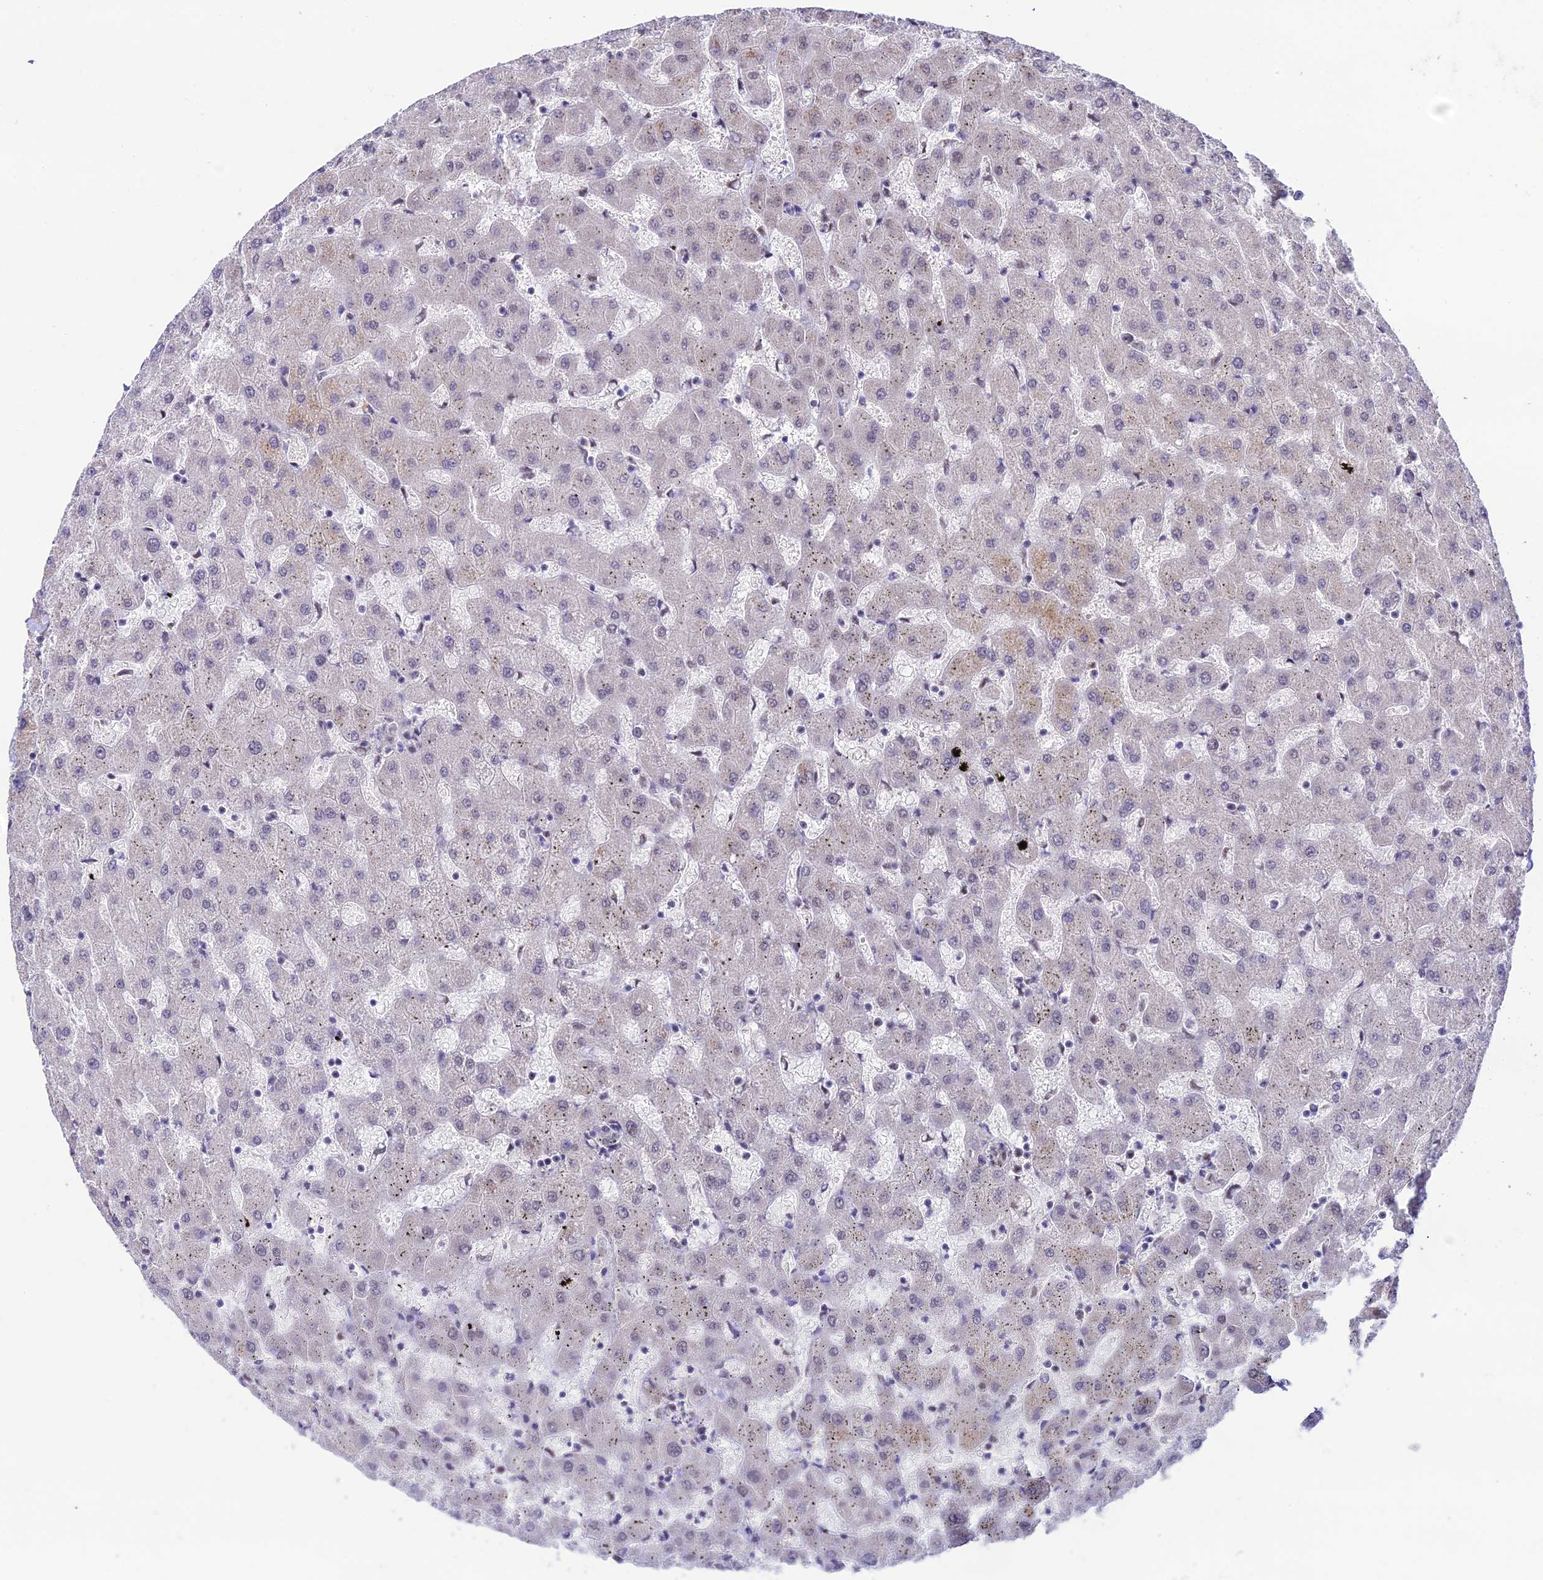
{"staining": {"intensity": "negative", "quantity": "none", "location": "none"}, "tissue": "liver", "cell_type": "Cholangiocytes", "image_type": "normal", "snomed": [{"axis": "morphology", "description": "Normal tissue, NOS"}, {"axis": "topography", "description": "Liver"}], "caption": "Cholangiocytes show no significant staining in normal liver.", "gene": "THOC7", "patient": {"sex": "female", "age": 63}}